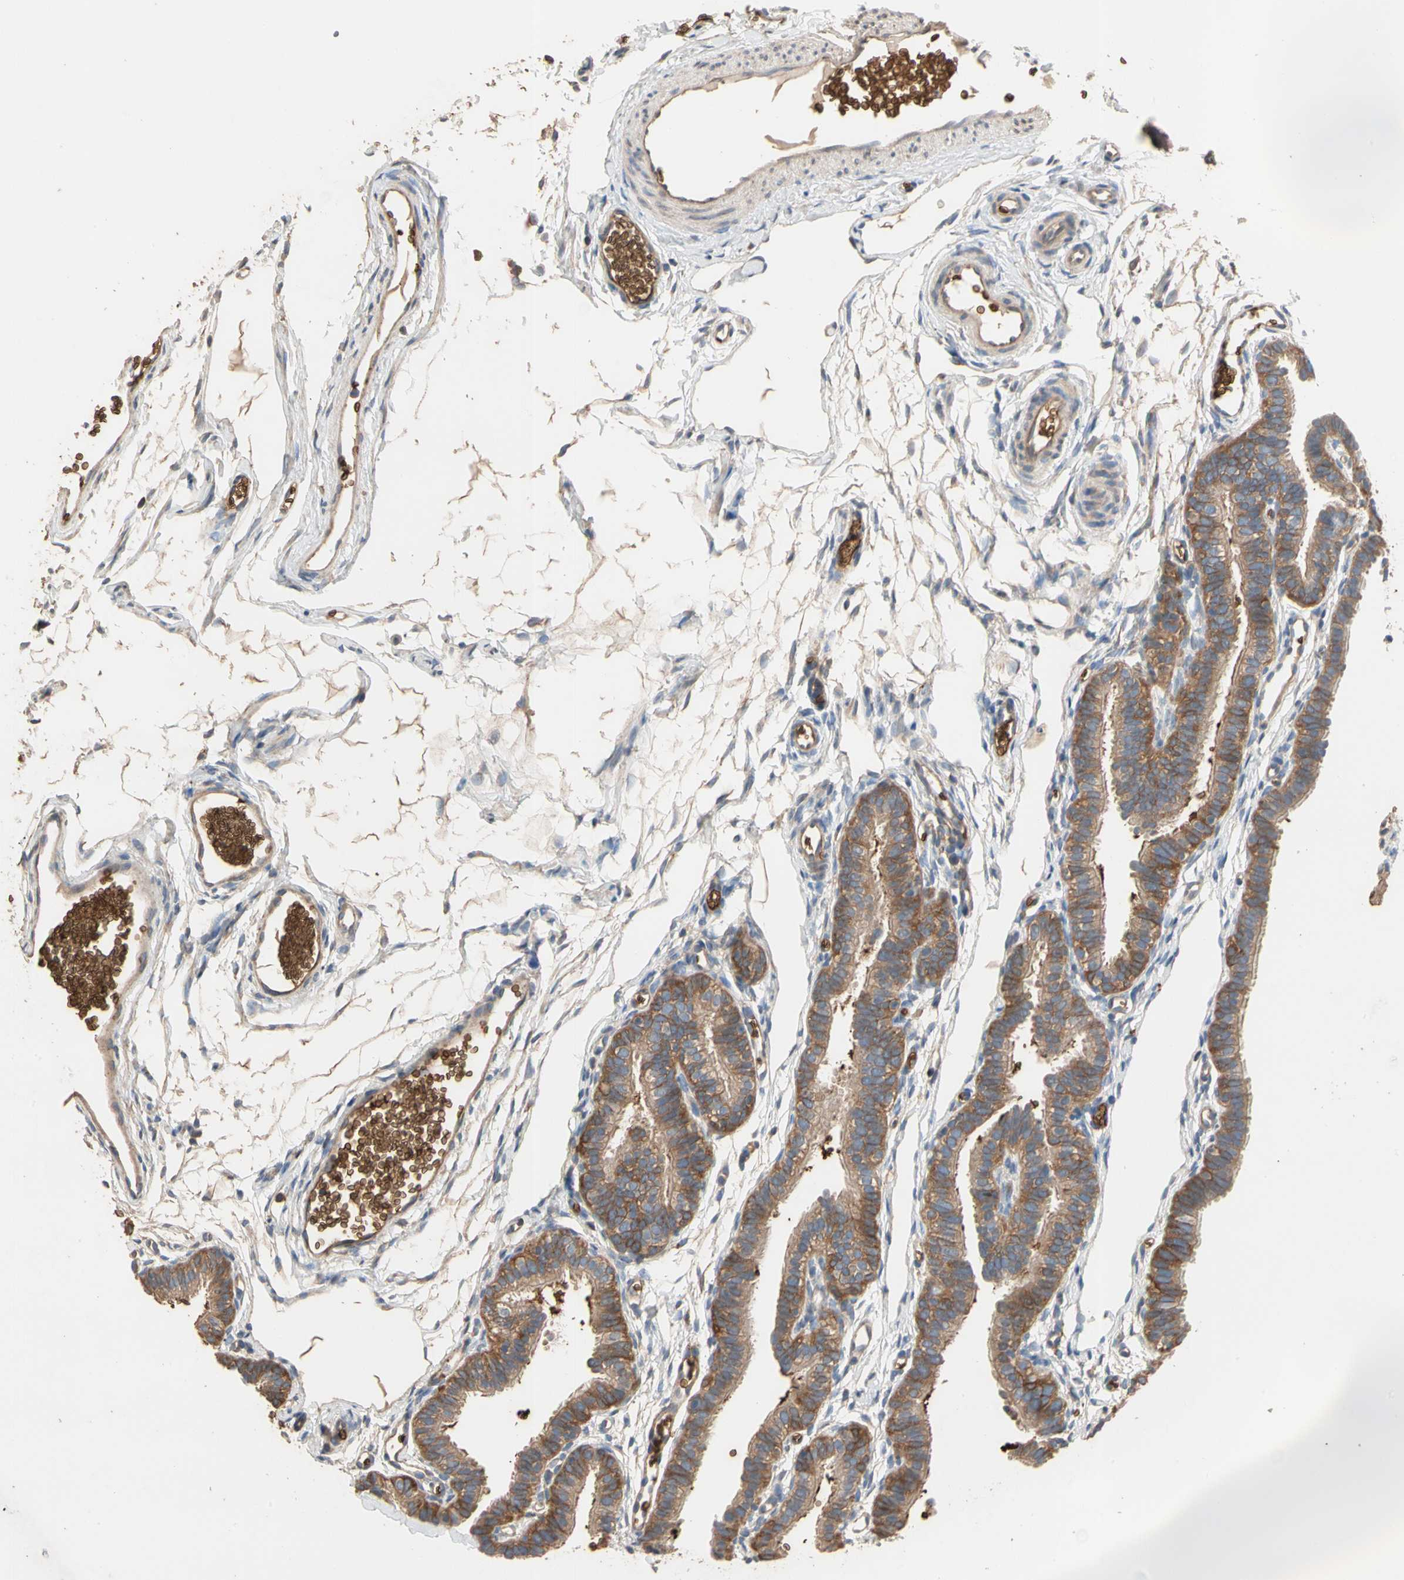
{"staining": {"intensity": "moderate", "quantity": ">75%", "location": "cytoplasmic/membranous"}, "tissue": "fallopian tube", "cell_type": "Glandular cells", "image_type": "normal", "snomed": [{"axis": "morphology", "description": "Normal tissue, NOS"}, {"axis": "topography", "description": "Fallopian tube"}, {"axis": "topography", "description": "Placenta"}], "caption": "Immunohistochemistry (IHC) (DAB) staining of unremarkable human fallopian tube shows moderate cytoplasmic/membranous protein expression in approximately >75% of glandular cells. The staining was performed using DAB (3,3'-diaminobenzidine) to visualize the protein expression in brown, while the nuclei were stained in blue with hematoxylin (Magnification: 20x).", "gene": "RIOK2", "patient": {"sex": "female", "age": 34}}